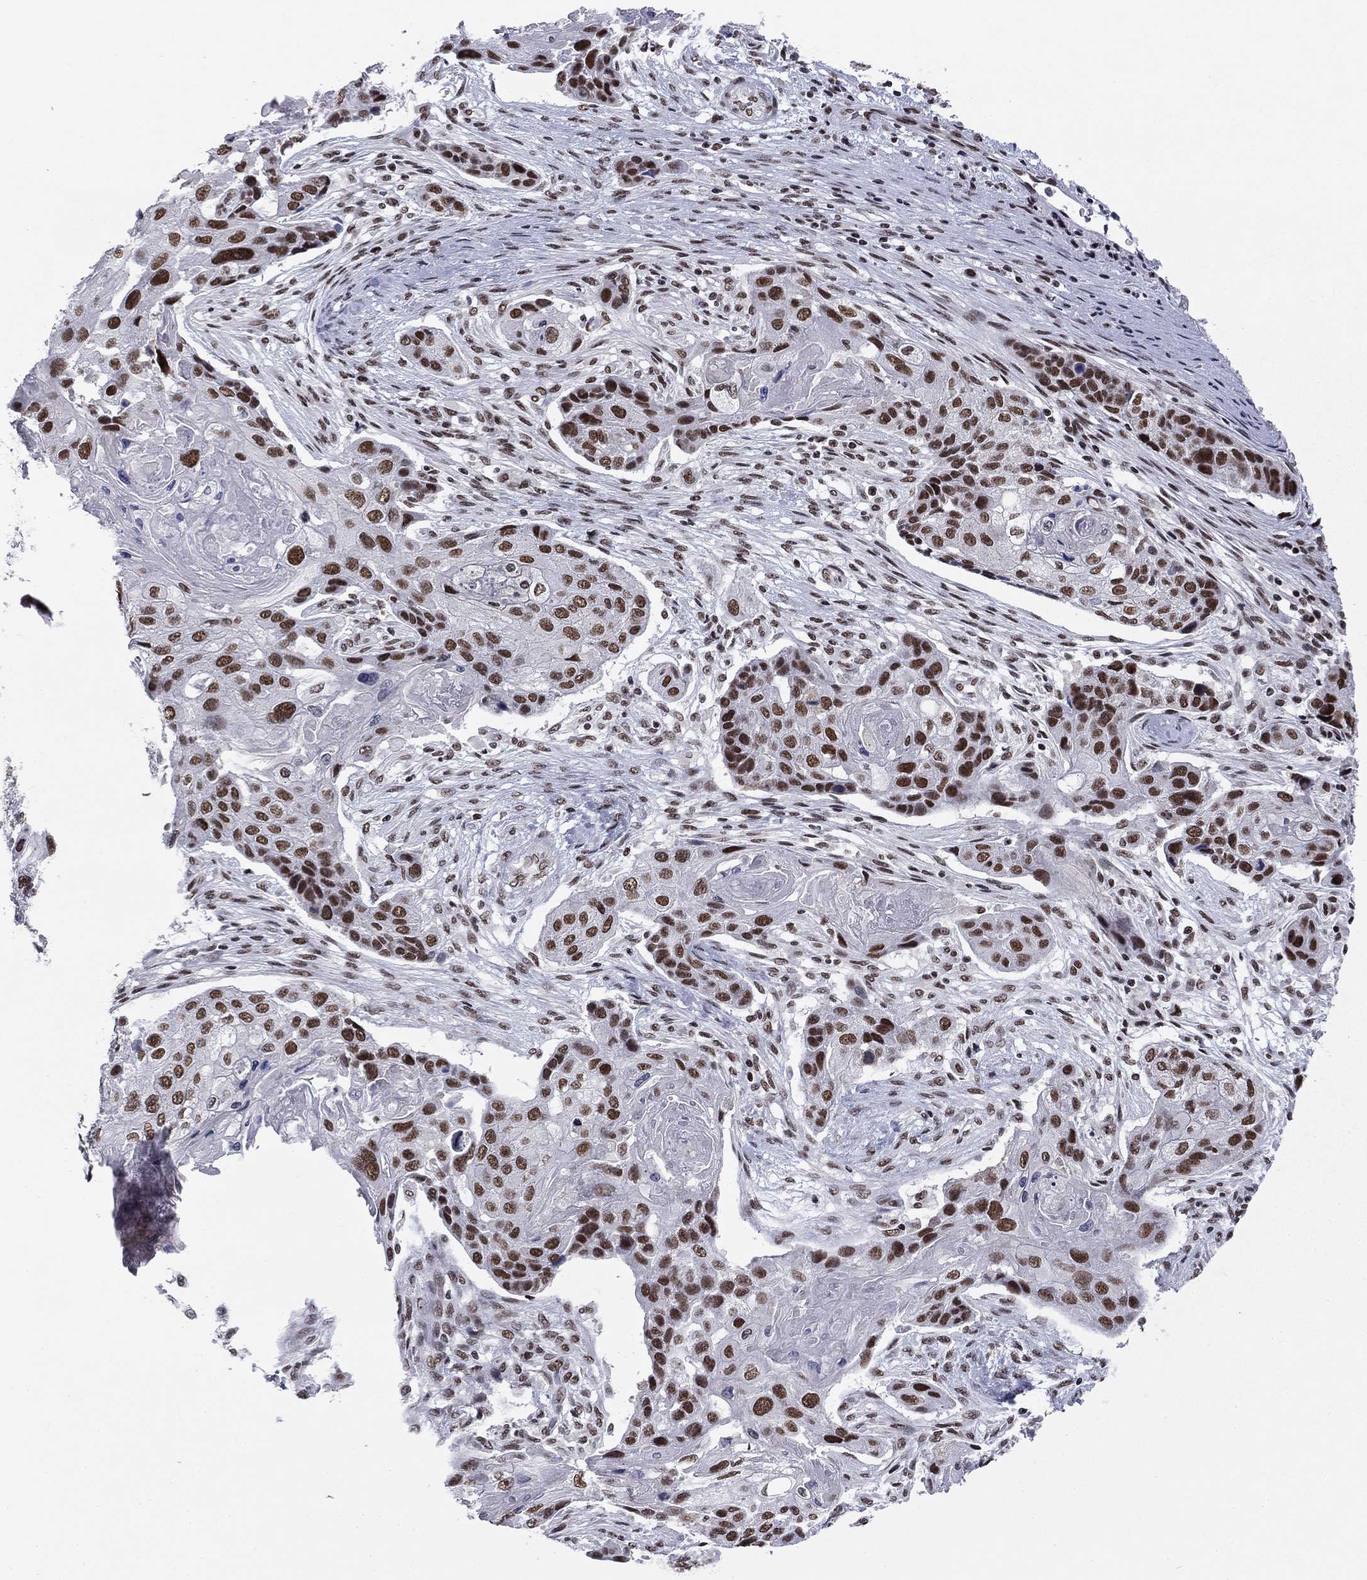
{"staining": {"intensity": "strong", "quantity": ">75%", "location": "nuclear"}, "tissue": "lung cancer", "cell_type": "Tumor cells", "image_type": "cancer", "snomed": [{"axis": "morphology", "description": "Normal tissue, NOS"}, {"axis": "morphology", "description": "Squamous cell carcinoma, NOS"}, {"axis": "topography", "description": "Bronchus"}, {"axis": "topography", "description": "Lung"}], "caption": "Lung cancer (squamous cell carcinoma) stained with immunohistochemistry (IHC) reveals strong nuclear expression in about >75% of tumor cells.", "gene": "ETV5", "patient": {"sex": "male", "age": 69}}